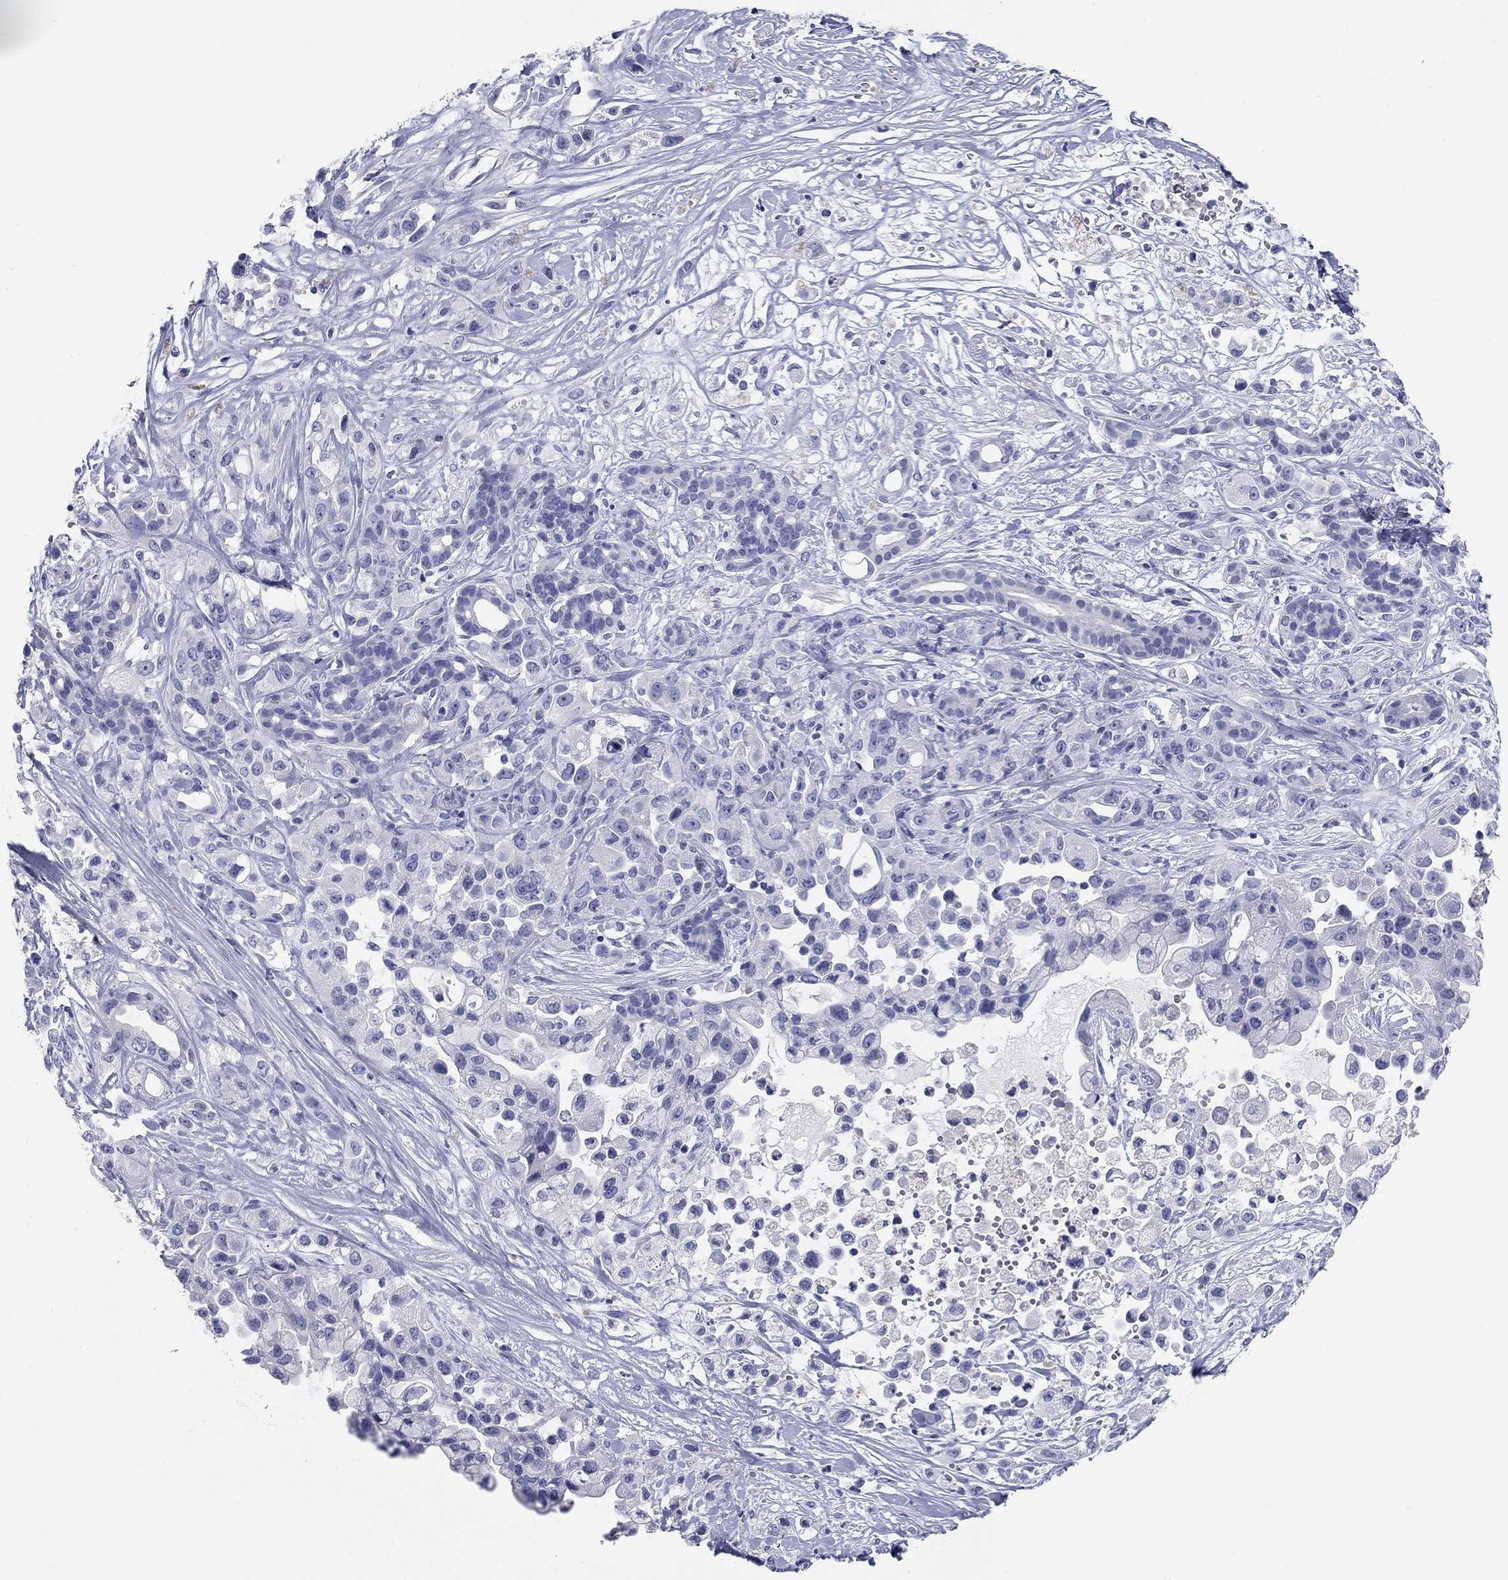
{"staining": {"intensity": "negative", "quantity": "none", "location": "none"}, "tissue": "pancreatic cancer", "cell_type": "Tumor cells", "image_type": "cancer", "snomed": [{"axis": "morphology", "description": "Adenocarcinoma, NOS"}, {"axis": "topography", "description": "Pancreas"}], "caption": "Immunohistochemistry of human pancreatic adenocarcinoma reveals no expression in tumor cells.", "gene": "KCNH1", "patient": {"sex": "male", "age": 44}}